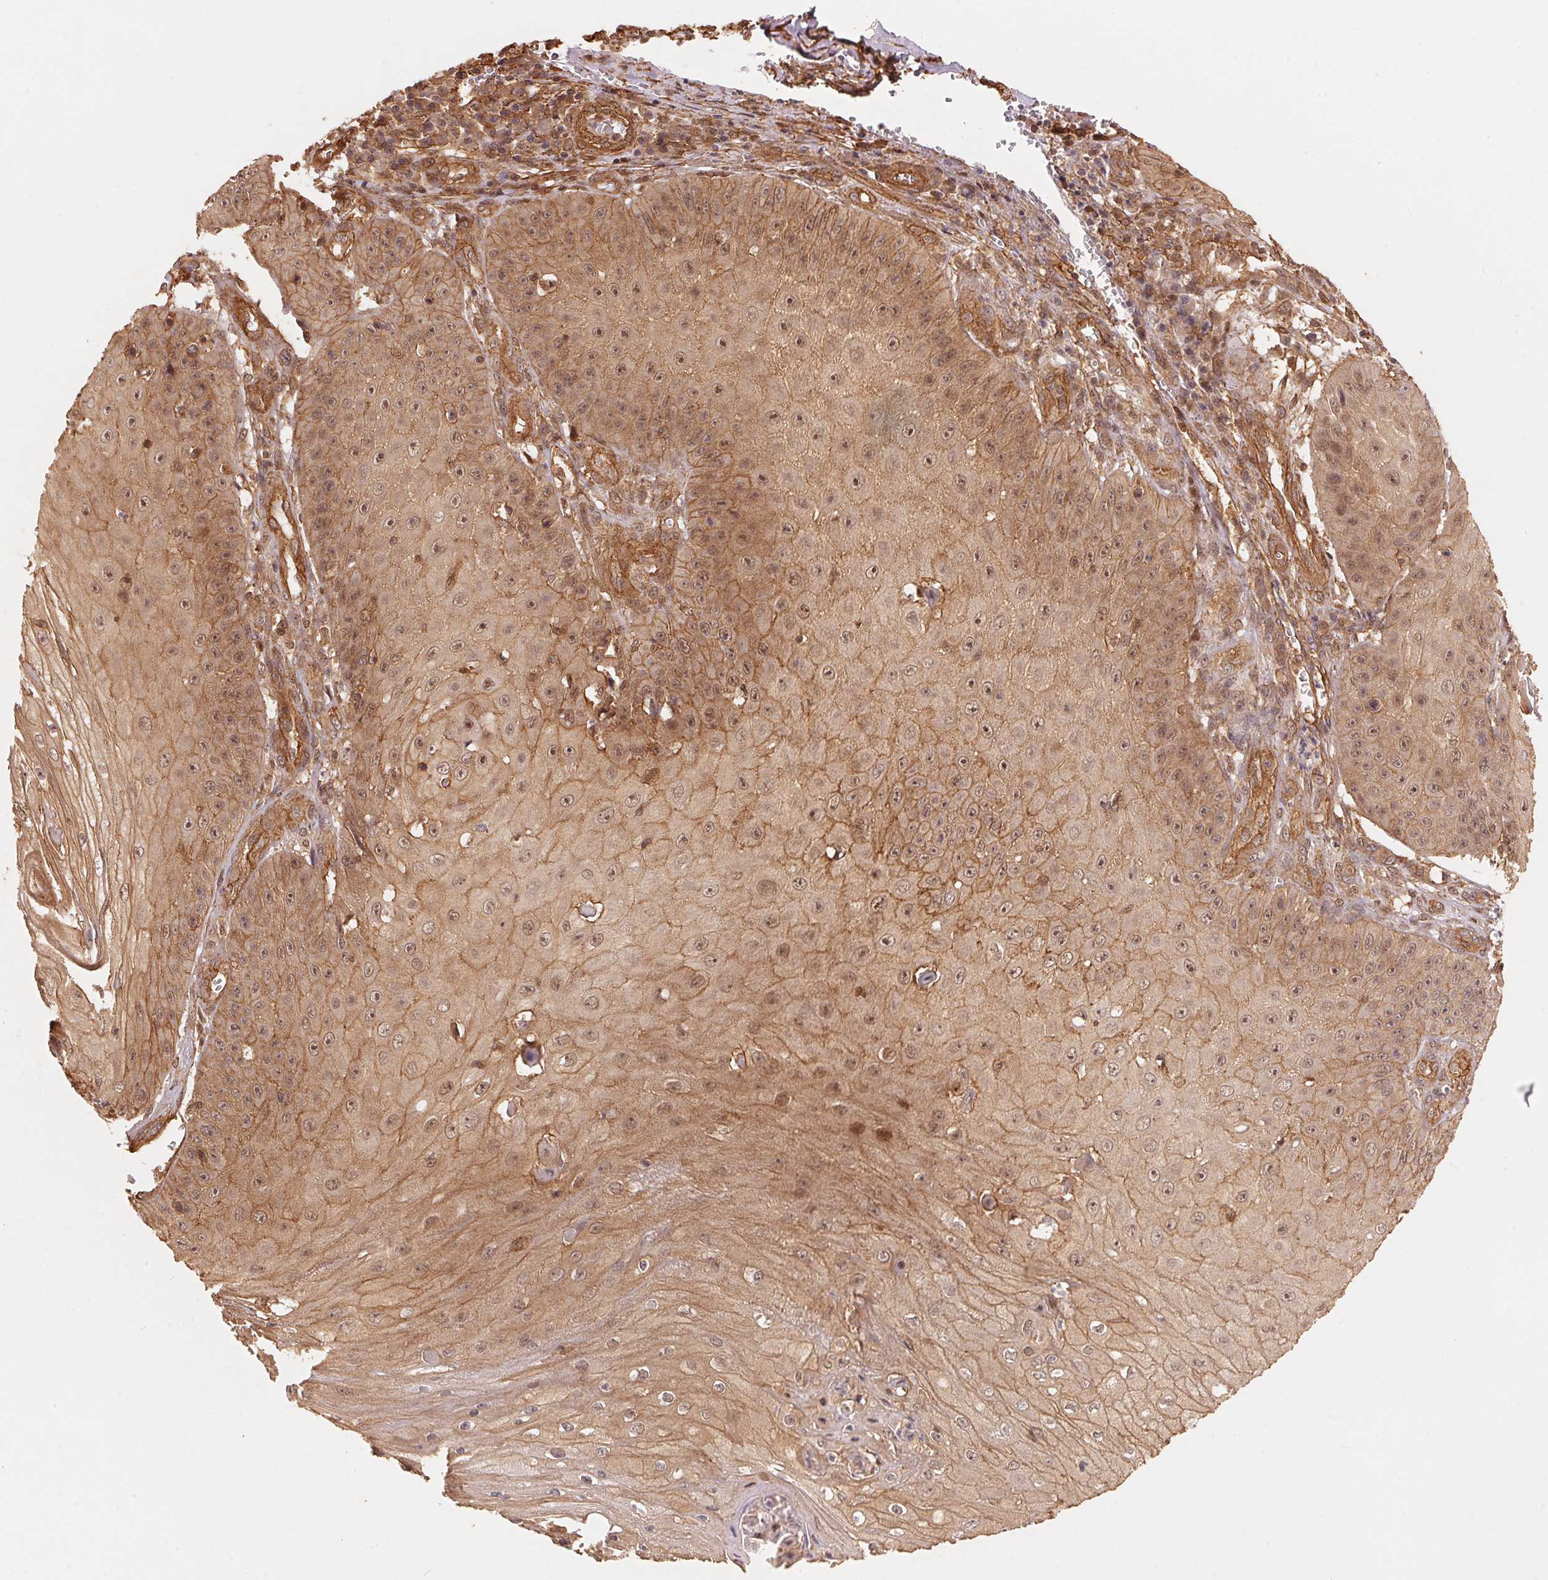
{"staining": {"intensity": "moderate", "quantity": ">75%", "location": "cytoplasmic/membranous,nuclear"}, "tissue": "skin cancer", "cell_type": "Tumor cells", "image_type": "cancer", "snomed": [{"axis": "morphology", "description": "Squamous cell carcinoma, NOS"}, {"axis": "topography", "description": "Skin"}], "caption": "A photomicrograph showing moderate cytoplasmic/membranous and nuclear staining in about >75% of tumor cells in skin cancer (squamous cell carcinoma), as visualized by brown immunohistochemical staining.", "gene": "TNIP2", "patient": {"sex": "male", "age": 70}}